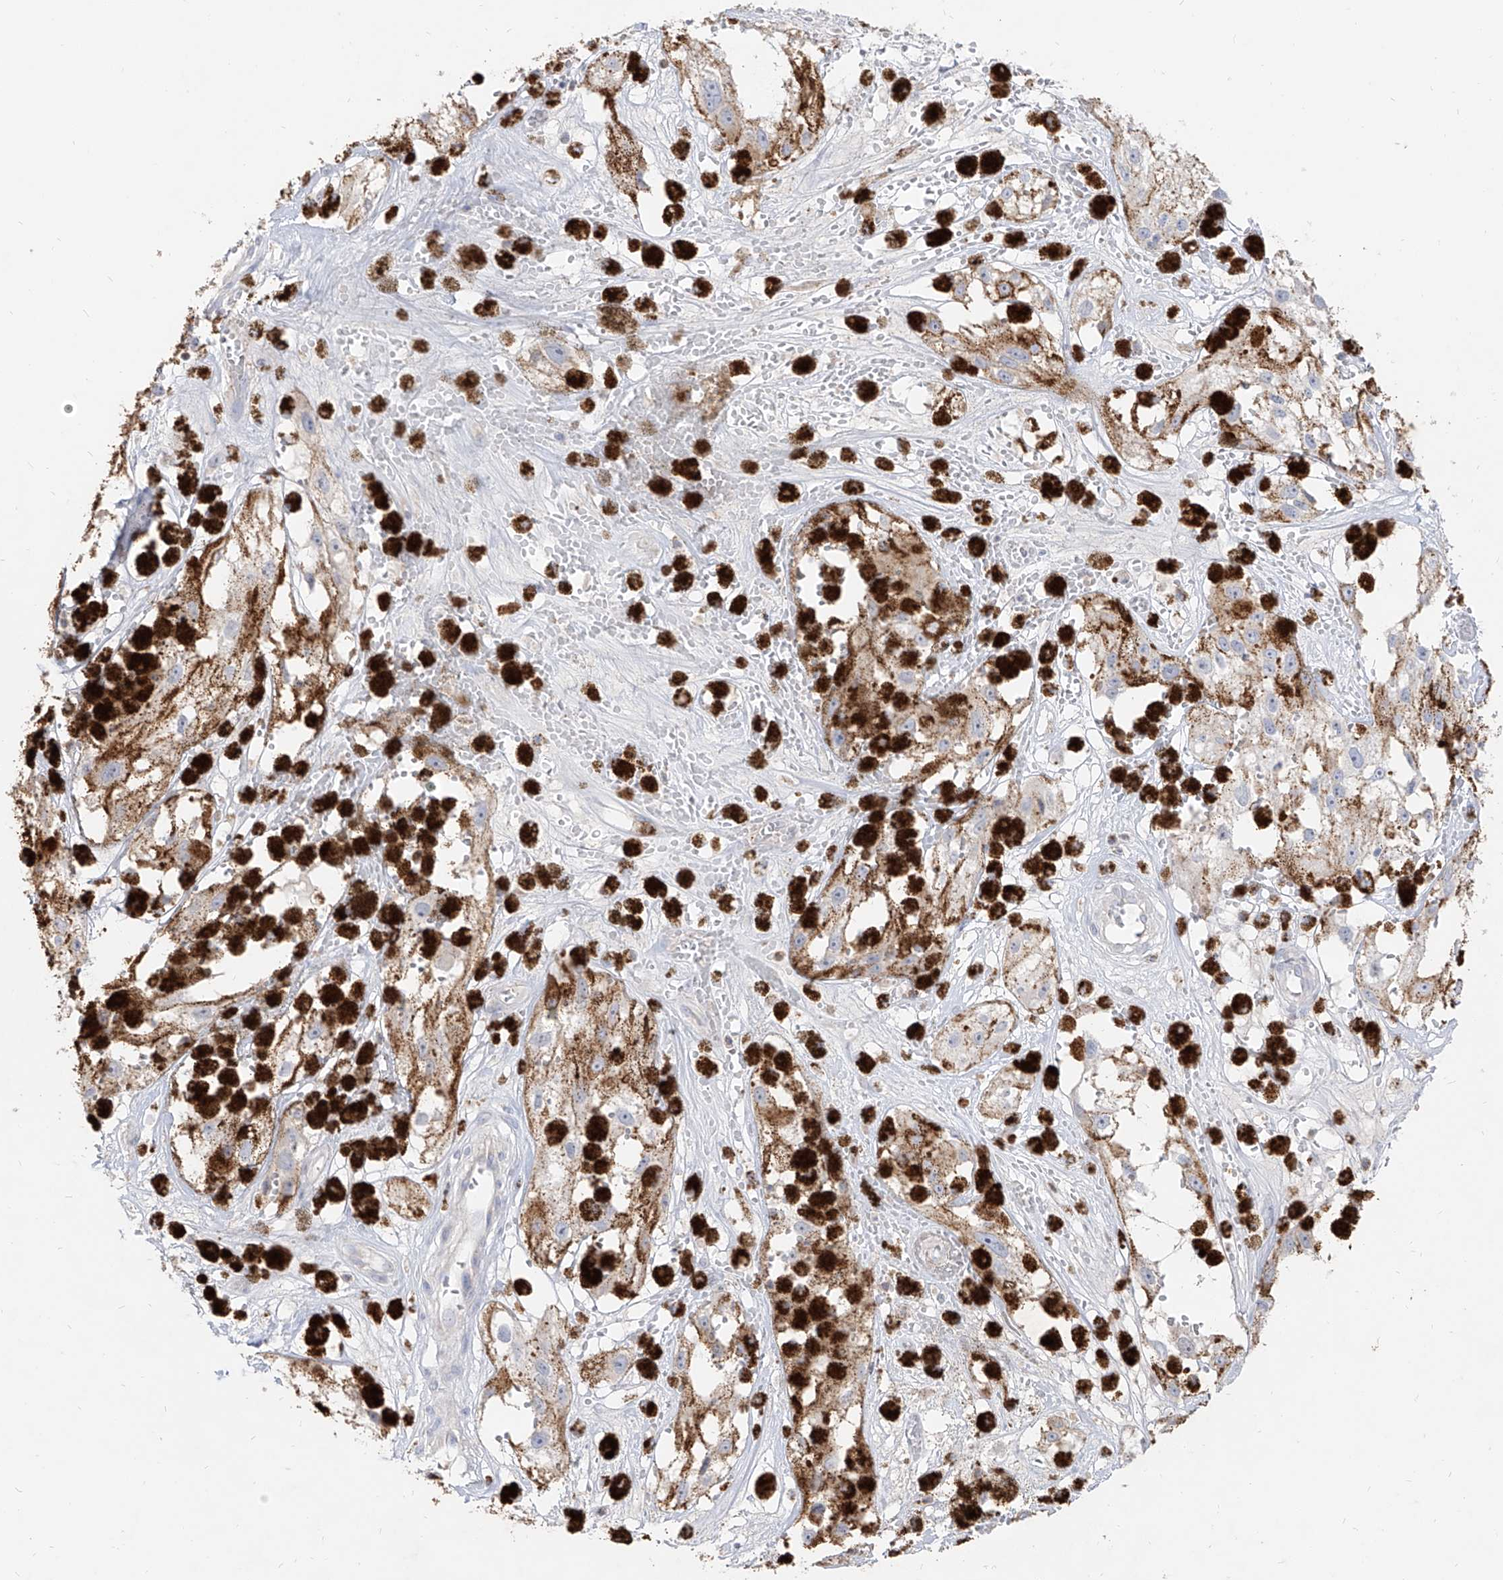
{"staining": {"intensity": "negative", "quantity": "none", "location": "none"}, "tissue": "melanoma", "cell_type": "Tumor cells", "image_type": "cancer", "snomed": [{"axis": "morphology", "description": "Malignant melanoma, NOS"}, {"axis": "topography", "description": "Skin"}], "caption": "Photomicrograph shows no significant protein positivity in tumor cells of melanoma.", "gene": "RBFOX3", "patient": {"sex": "male", "age": 88}}